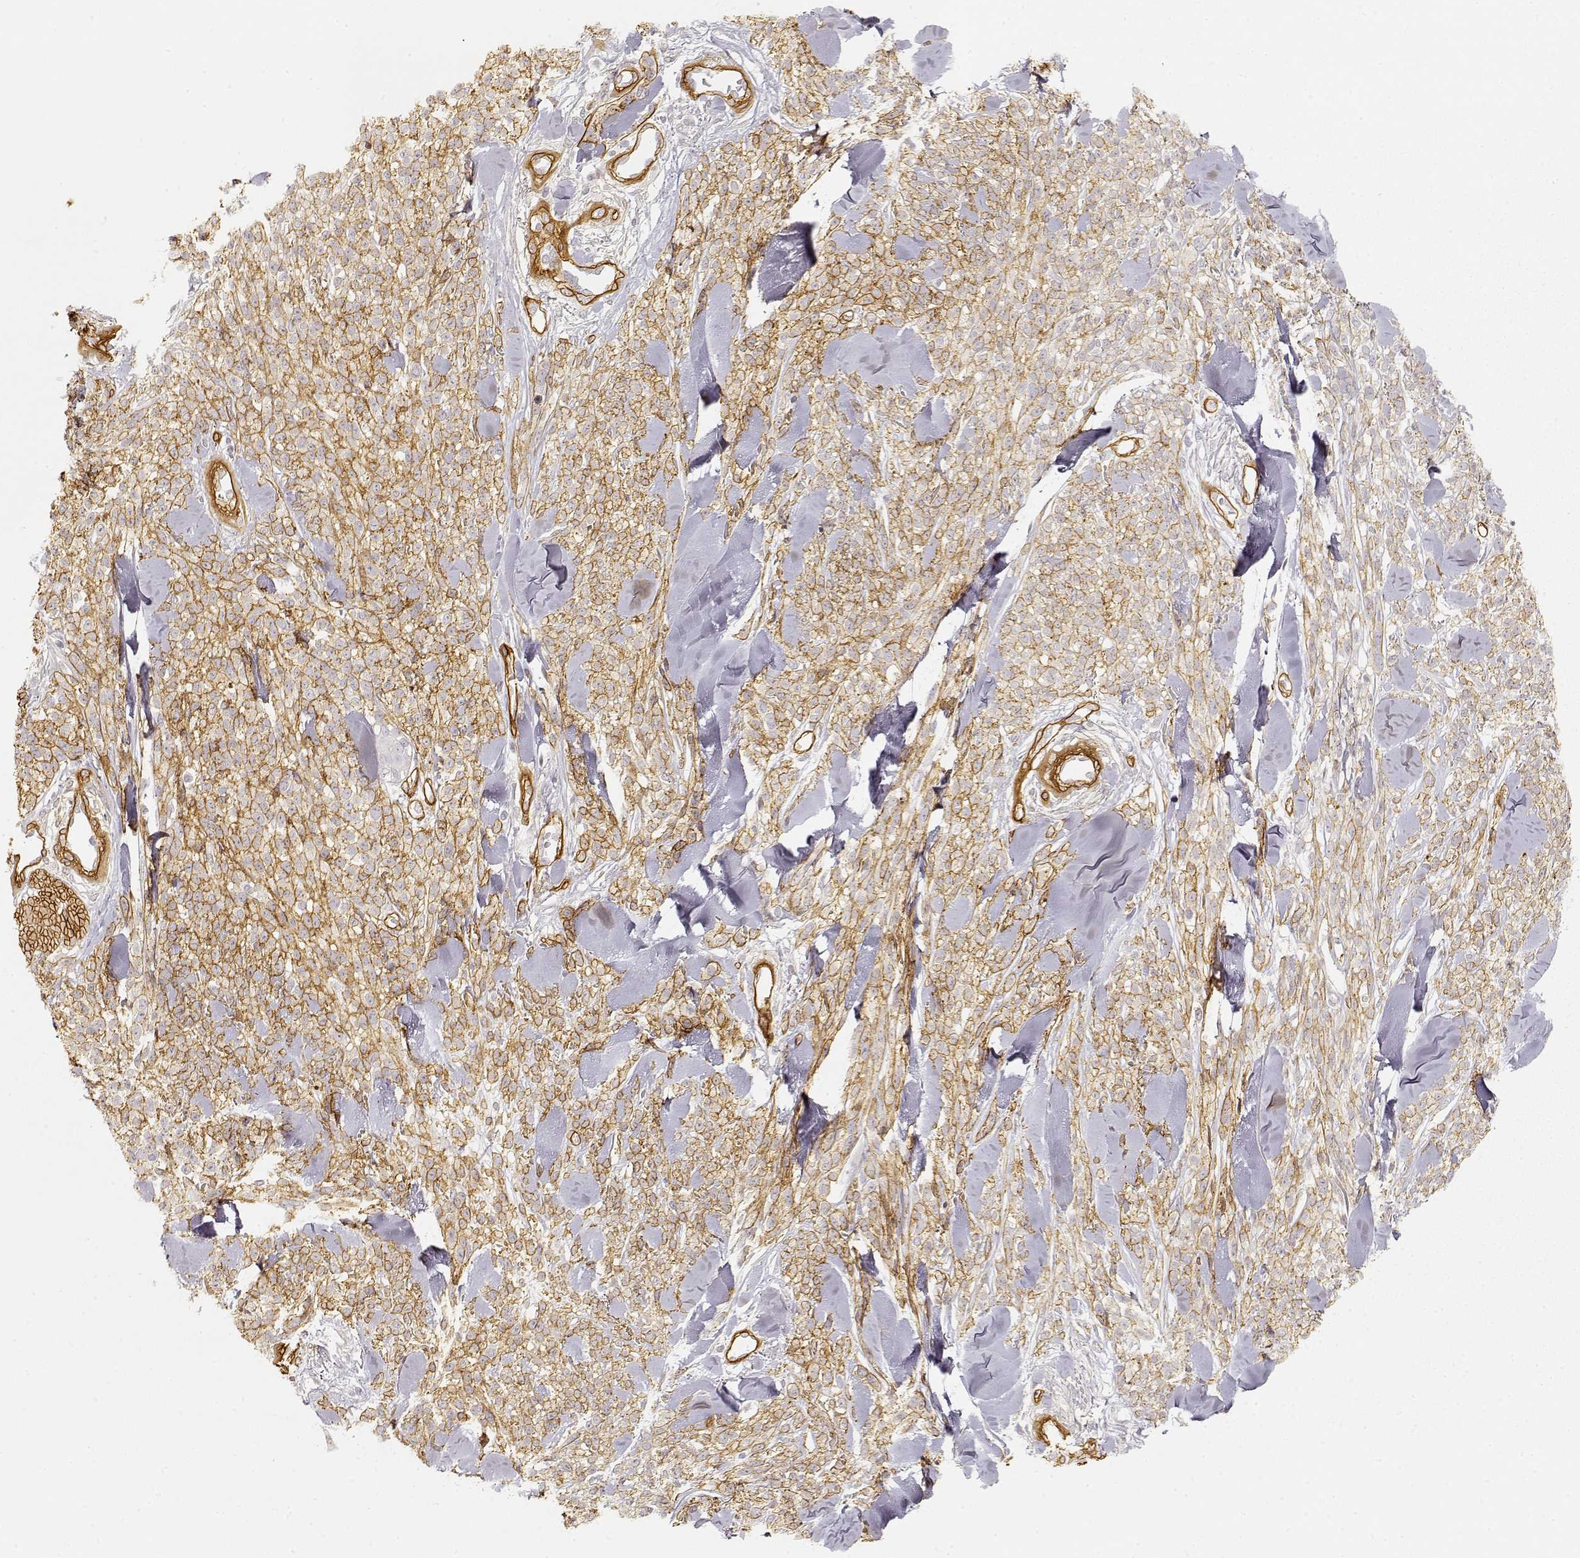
{"staining": {"intensity": "moderate", "quantity": "25%-75%", "location": "cytoplasmic/membranous"}, "tissue": "melanoma", "cell_type": "Tumor cells", "image_type": "cancer", "snomed": [{"axis": "morphology", "description": "Malignant melanoma, NOS"}, {"axis": "topography", "description": "Skin"}, {"axis": "topography", "description": "Skin of trunk"}], "caption": "Immunohistochemistry (IHC) histopathology image of human melanoma stained for a protein (brown), which displays medium levels of moderate cytoplasmic/membranous positivity in about 25%-75% of tumor cells.", "gene": "LAMA4", "patient": {"sex": "male", "age": 74}}